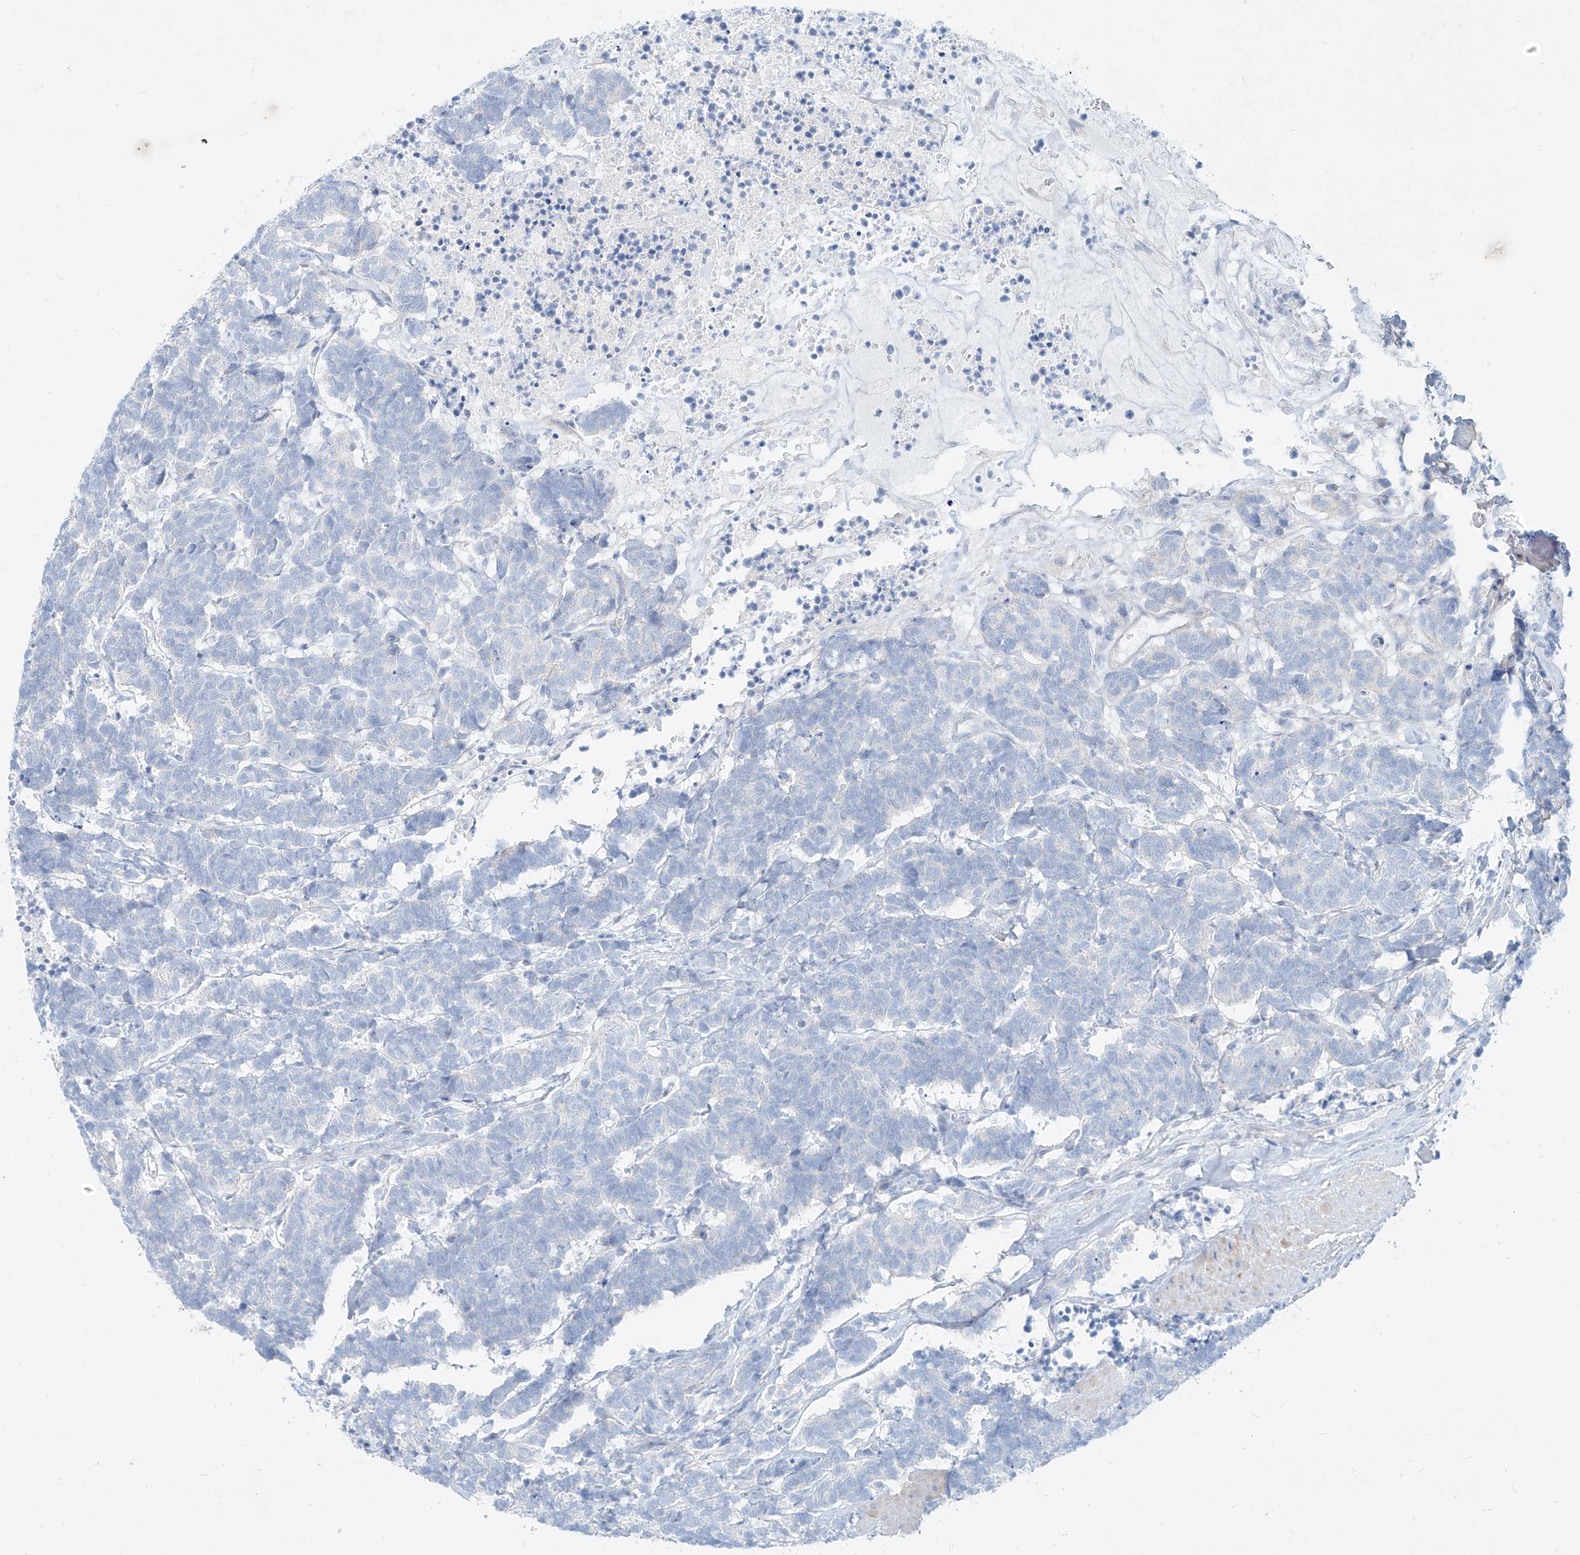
{"staining": {"intensity": "negative", "quantity": "none", "location": "none"}, "tissue": "carcinoid", "cell_type": "Tumor cells", "image_type": "cancer", "snomed": [{"axis": "morphology", "description": "Carcinoma, NOS"}, {"axis": "morphology", "description": "Carcinoid, malignant, NOS"}, {"axis": "topography", "description": "Urinary bladder"}], "caption": "The photomicrograph exhibits no significant expression in tumor cells of carcinoma.", "gene": "AJM1", "patient": {"sex": "male", "age": 57}}